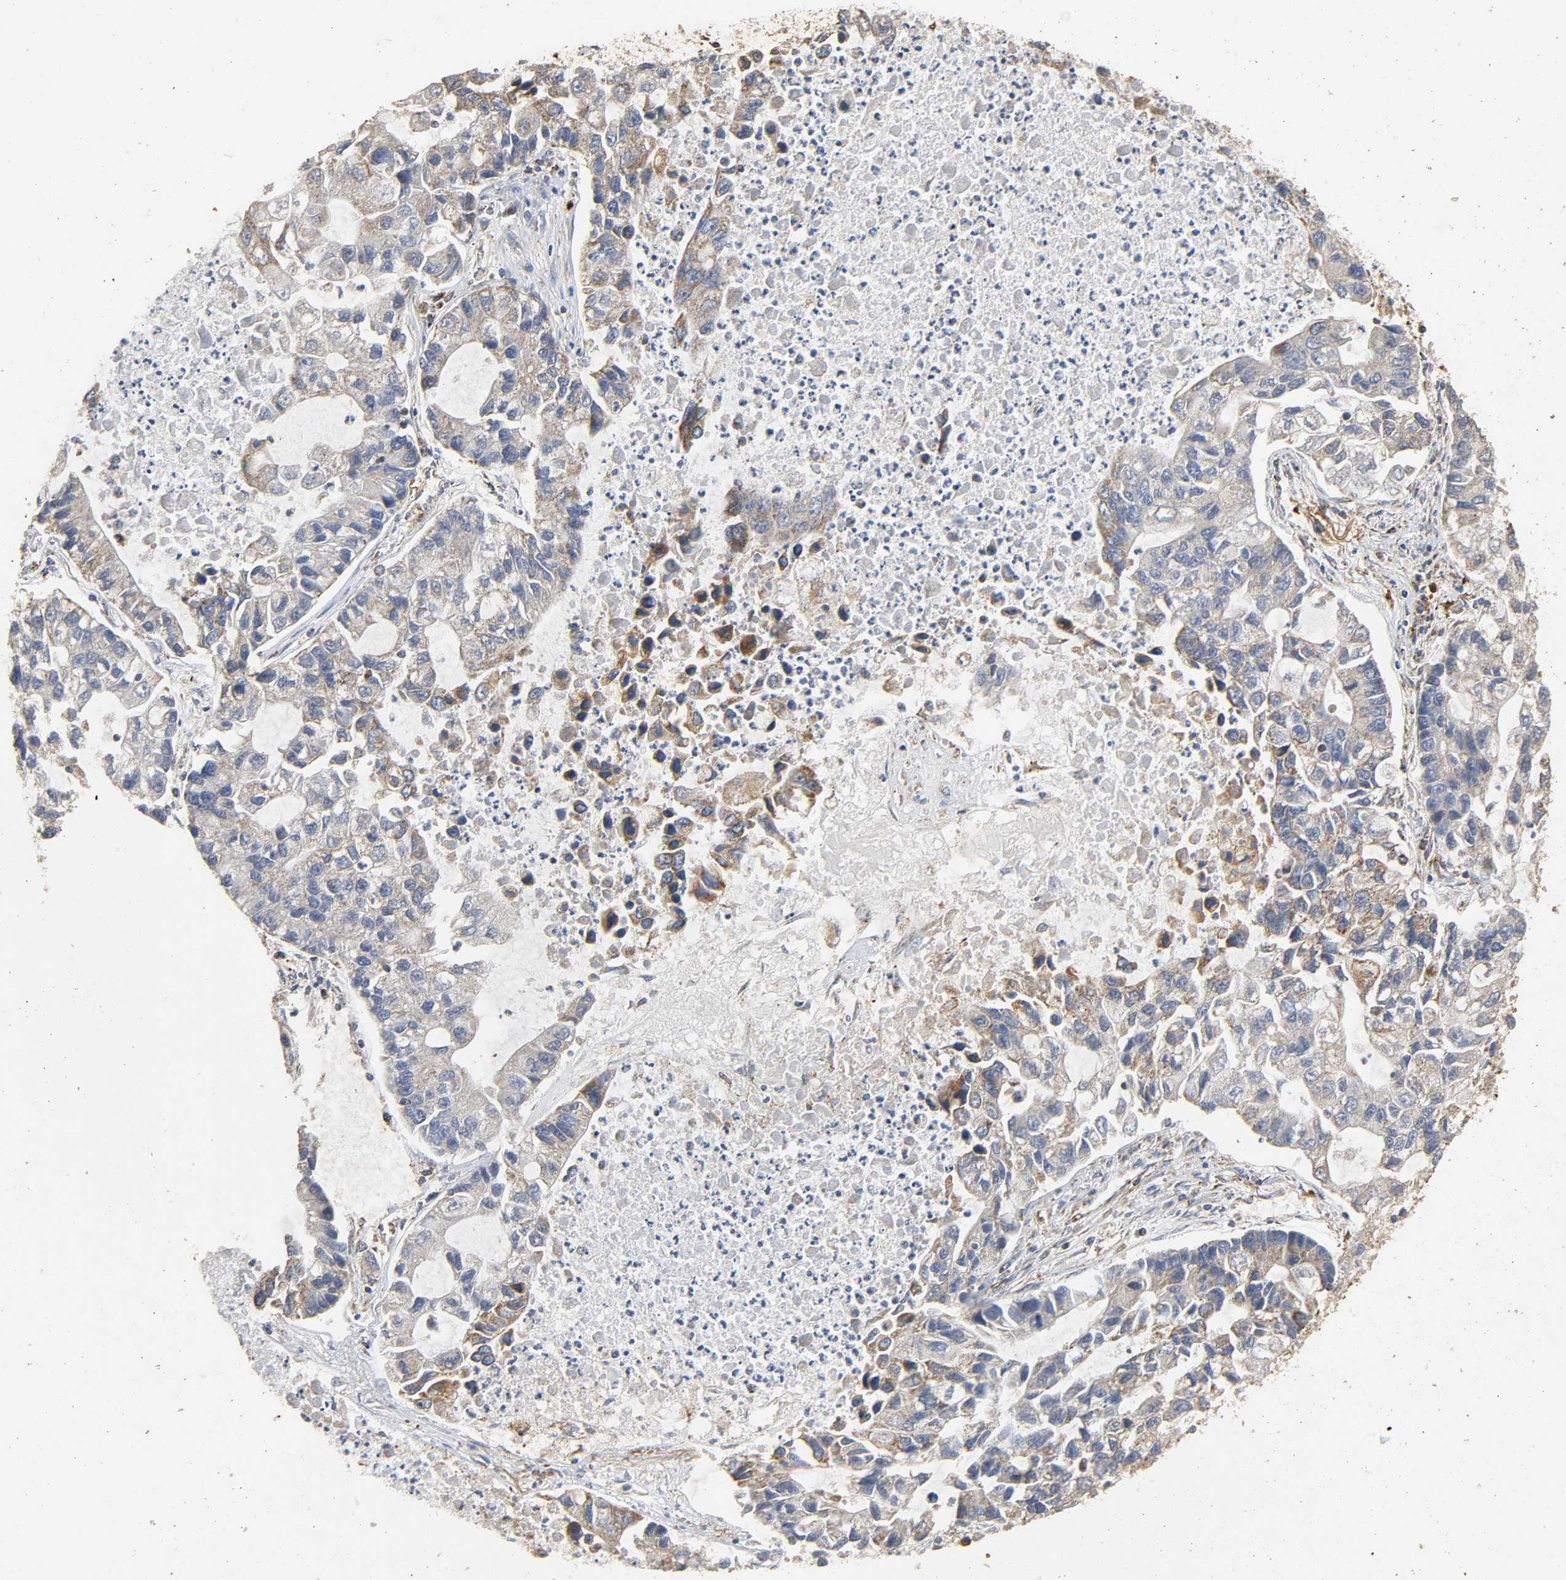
{"staining": {"intensity": "moderate", "quantity": "25%-75%", "location": "cytoplasmic/membranous"}, "tissue": "lung cancer", "cell_type": "Tumor cells", "image_type": "cancer", "snomed": [{"axis": "morphology", "description": "Adenocarcinoma, NOS"}, {"axis": "topography", "description": "Lung"}], "caption": "Protein expression analysis of adenocarcinoma (lung) exhibits moderate cytoplasmic/membranous expression in approximately 25%-75% of tumor cells.", "gene": "NDUFS3", "patient": {"sex": "female", "age": 51}}